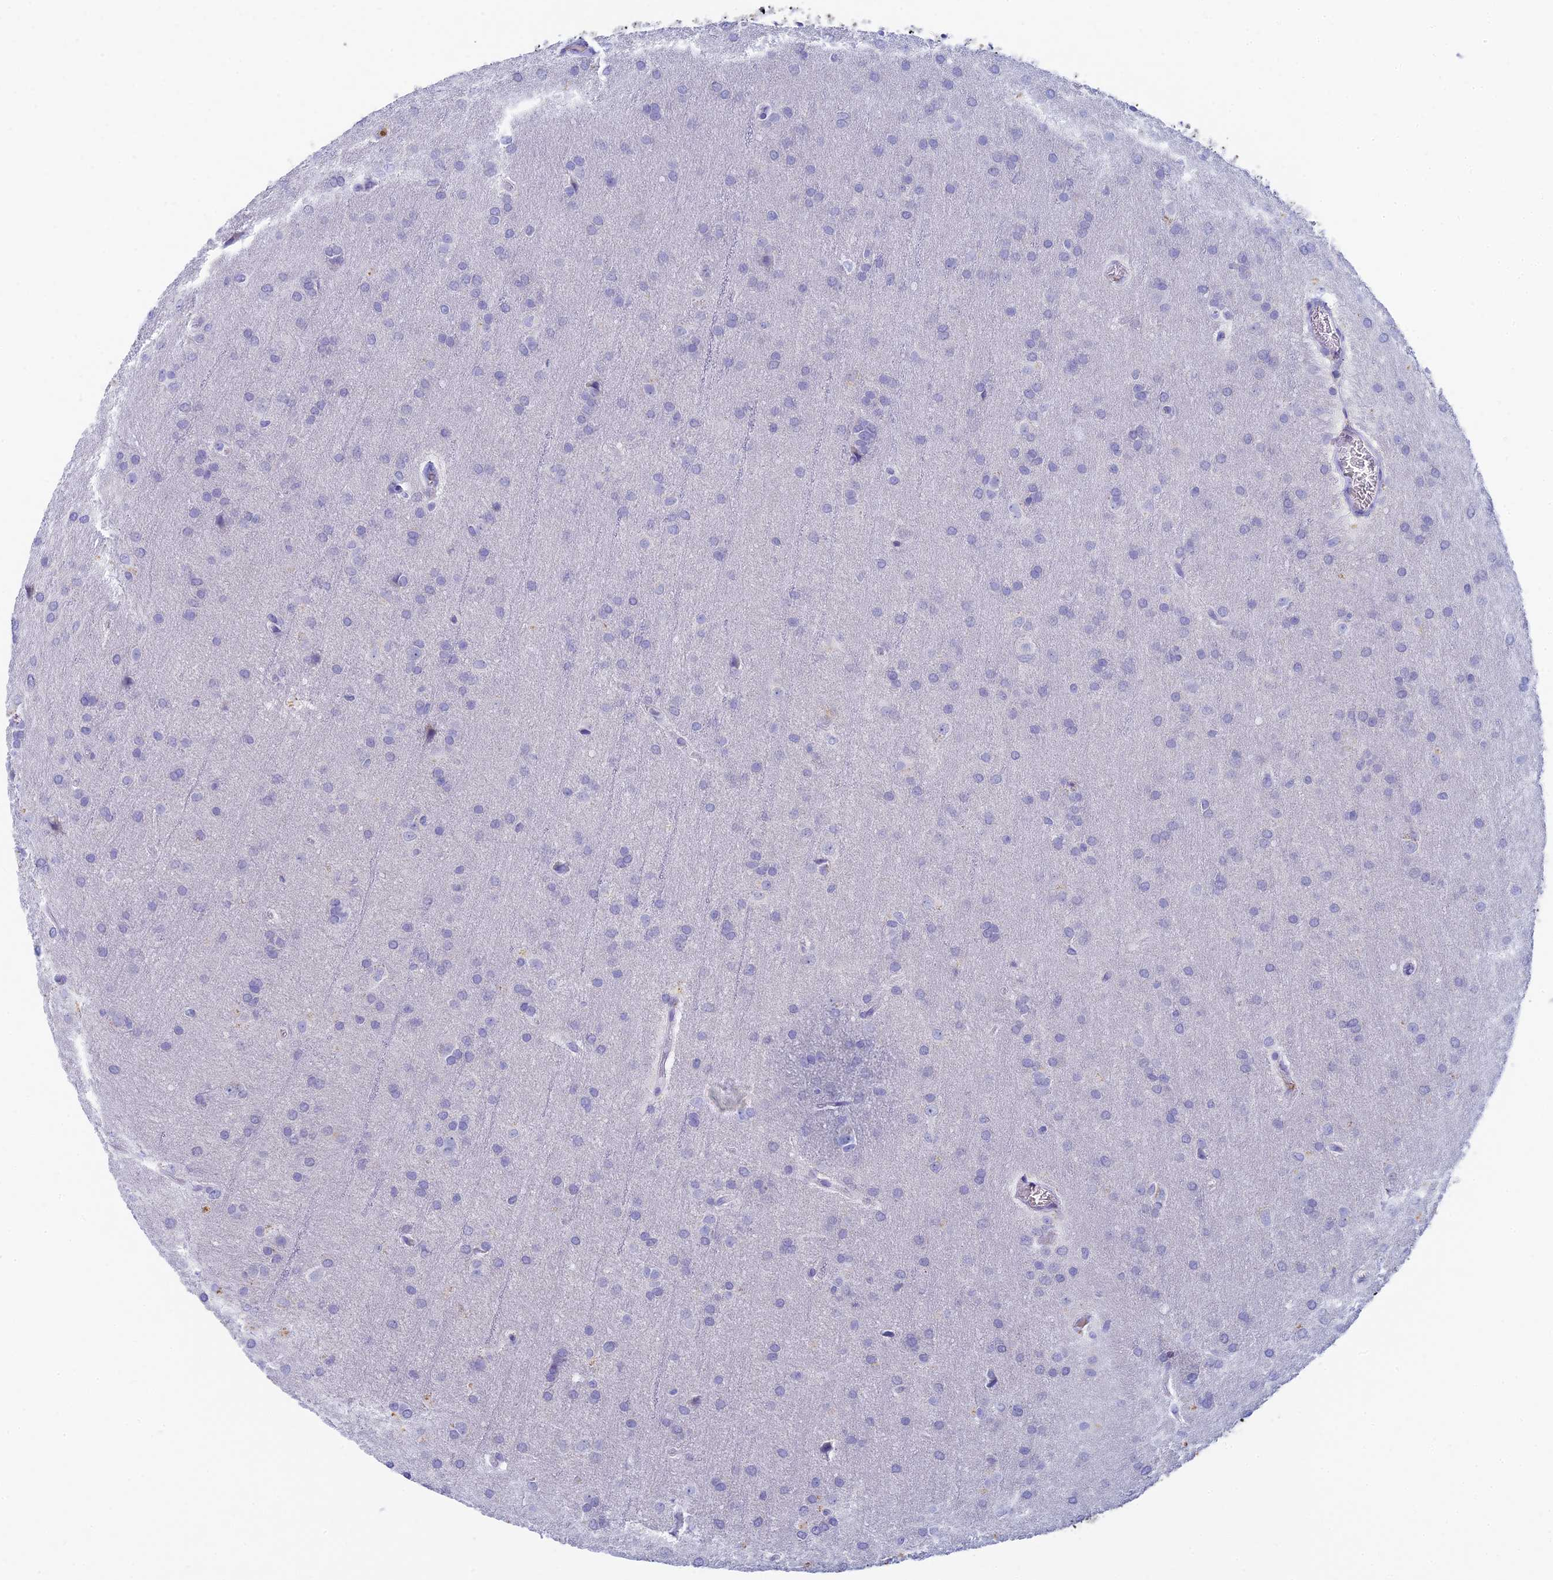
{"staining": {"intensity": "negative", "quantity": "none", "location": "none"}, "tissue": "glioma", "cell_type": "Tumor cells", "image_type": "cancer", "snomed": [{"axis": "morphology", "description": "Glioma, malignant, Low grade"}, {"axis": "topography", "description": "Brain"}], "caption": "Image shows no significant protein staining in tumor cells of malignant glioma (low-grade).", "gene": "REXO5", "patient": {"sex": "female", "age": 32}}